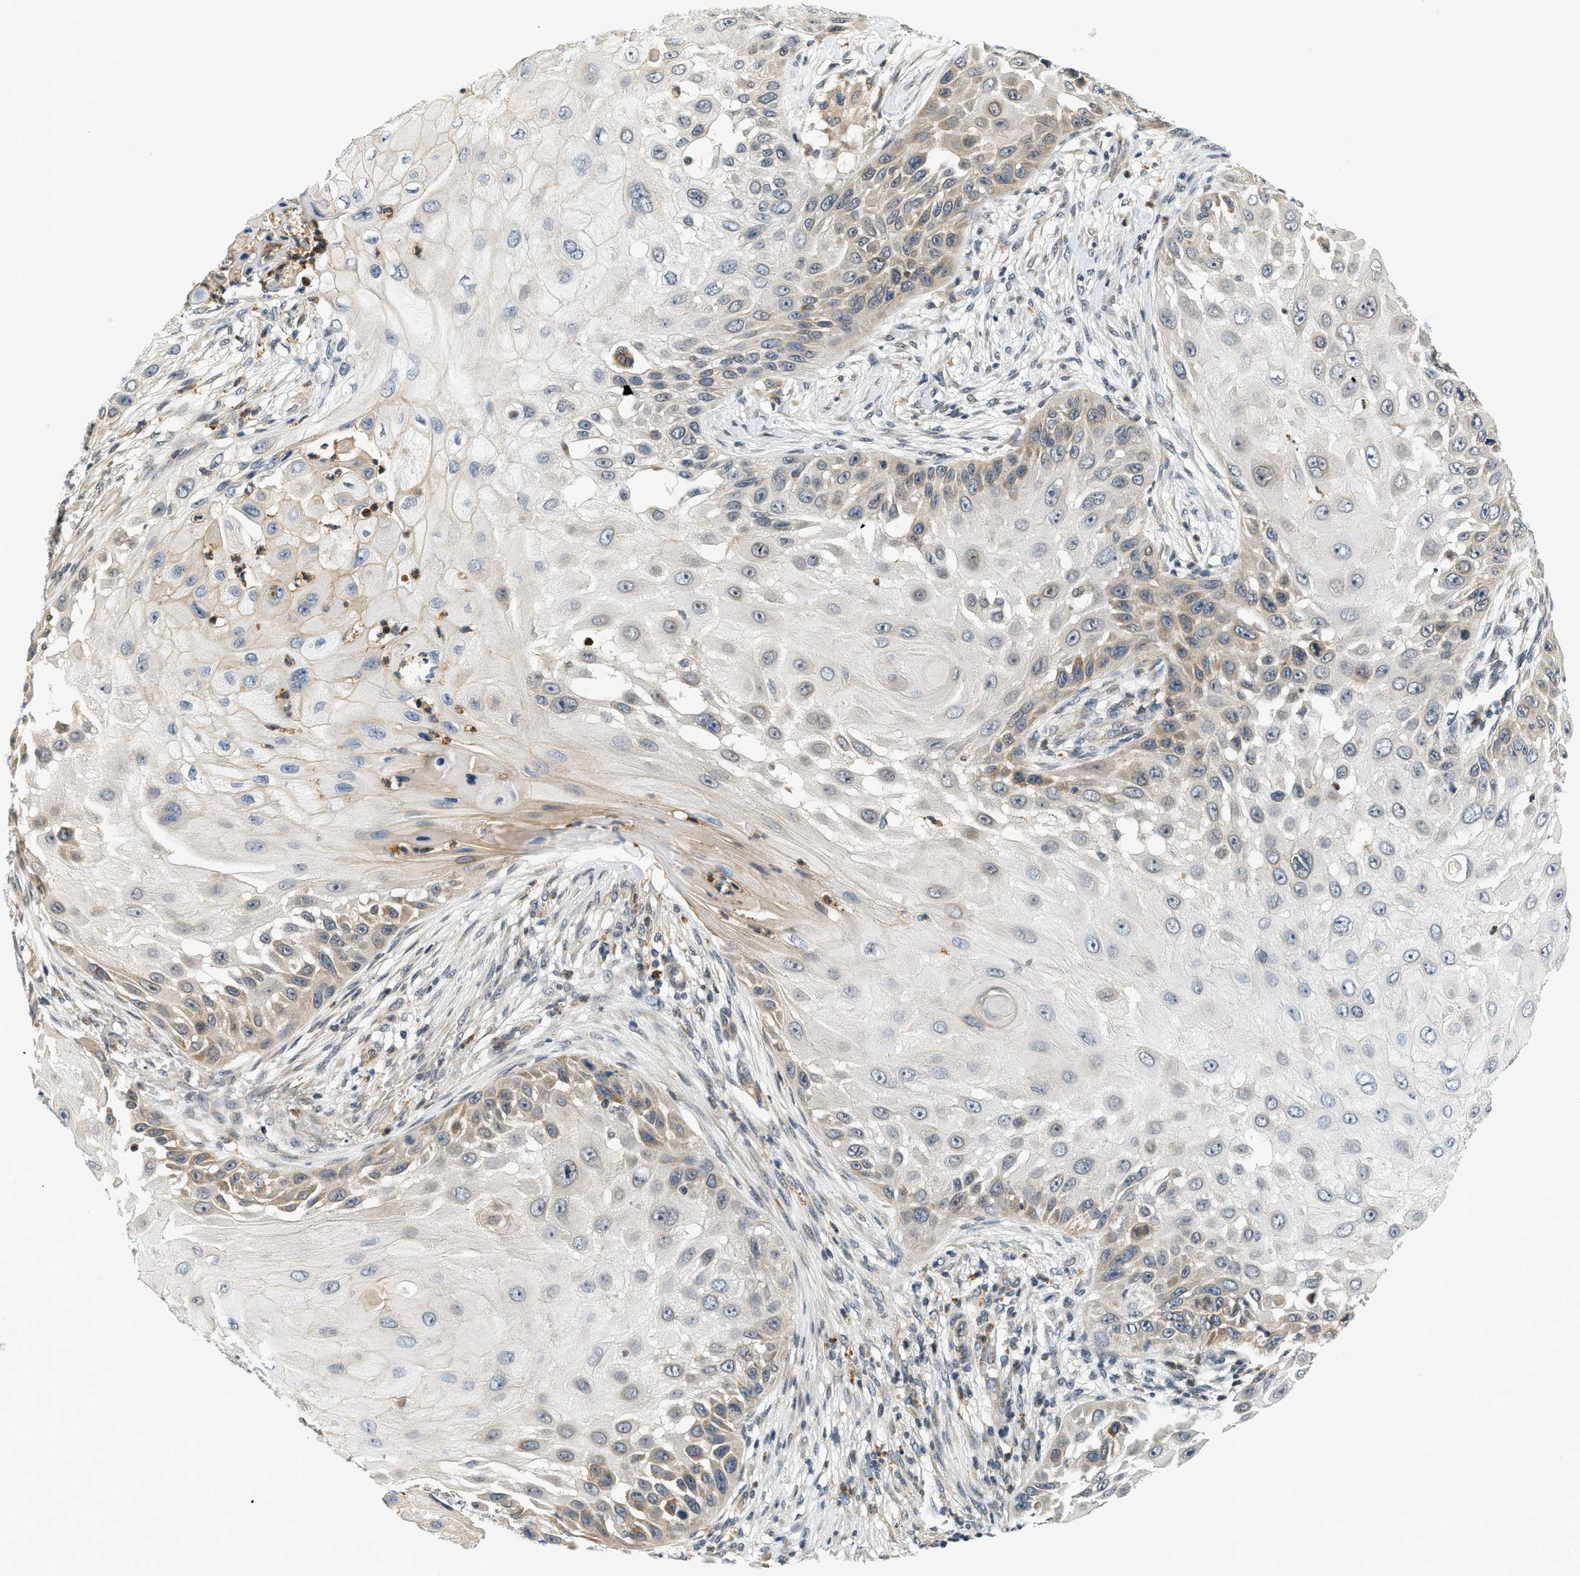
{"staining": {"intensity": "moderate", "quantity": "<25%", "location": "cytoplasmic/membranous"}, "tissue": "skin cancer", "cell_type": "Tumor cells", "image_type": "cancer", "snomed": [{"axis": "morphology", "description": "Squamous cell carcinoma, NOS"}, {"axis": "topography", "description": "Skin"}], "caption": "Protein expression analysis of human skin squamous cell carcinoma reveals moderate cytoplasmic/membranous staining in about <25% of tumor cells.", "gene": "KMT2A", "patient": {"sex": "female", "age": 44}}